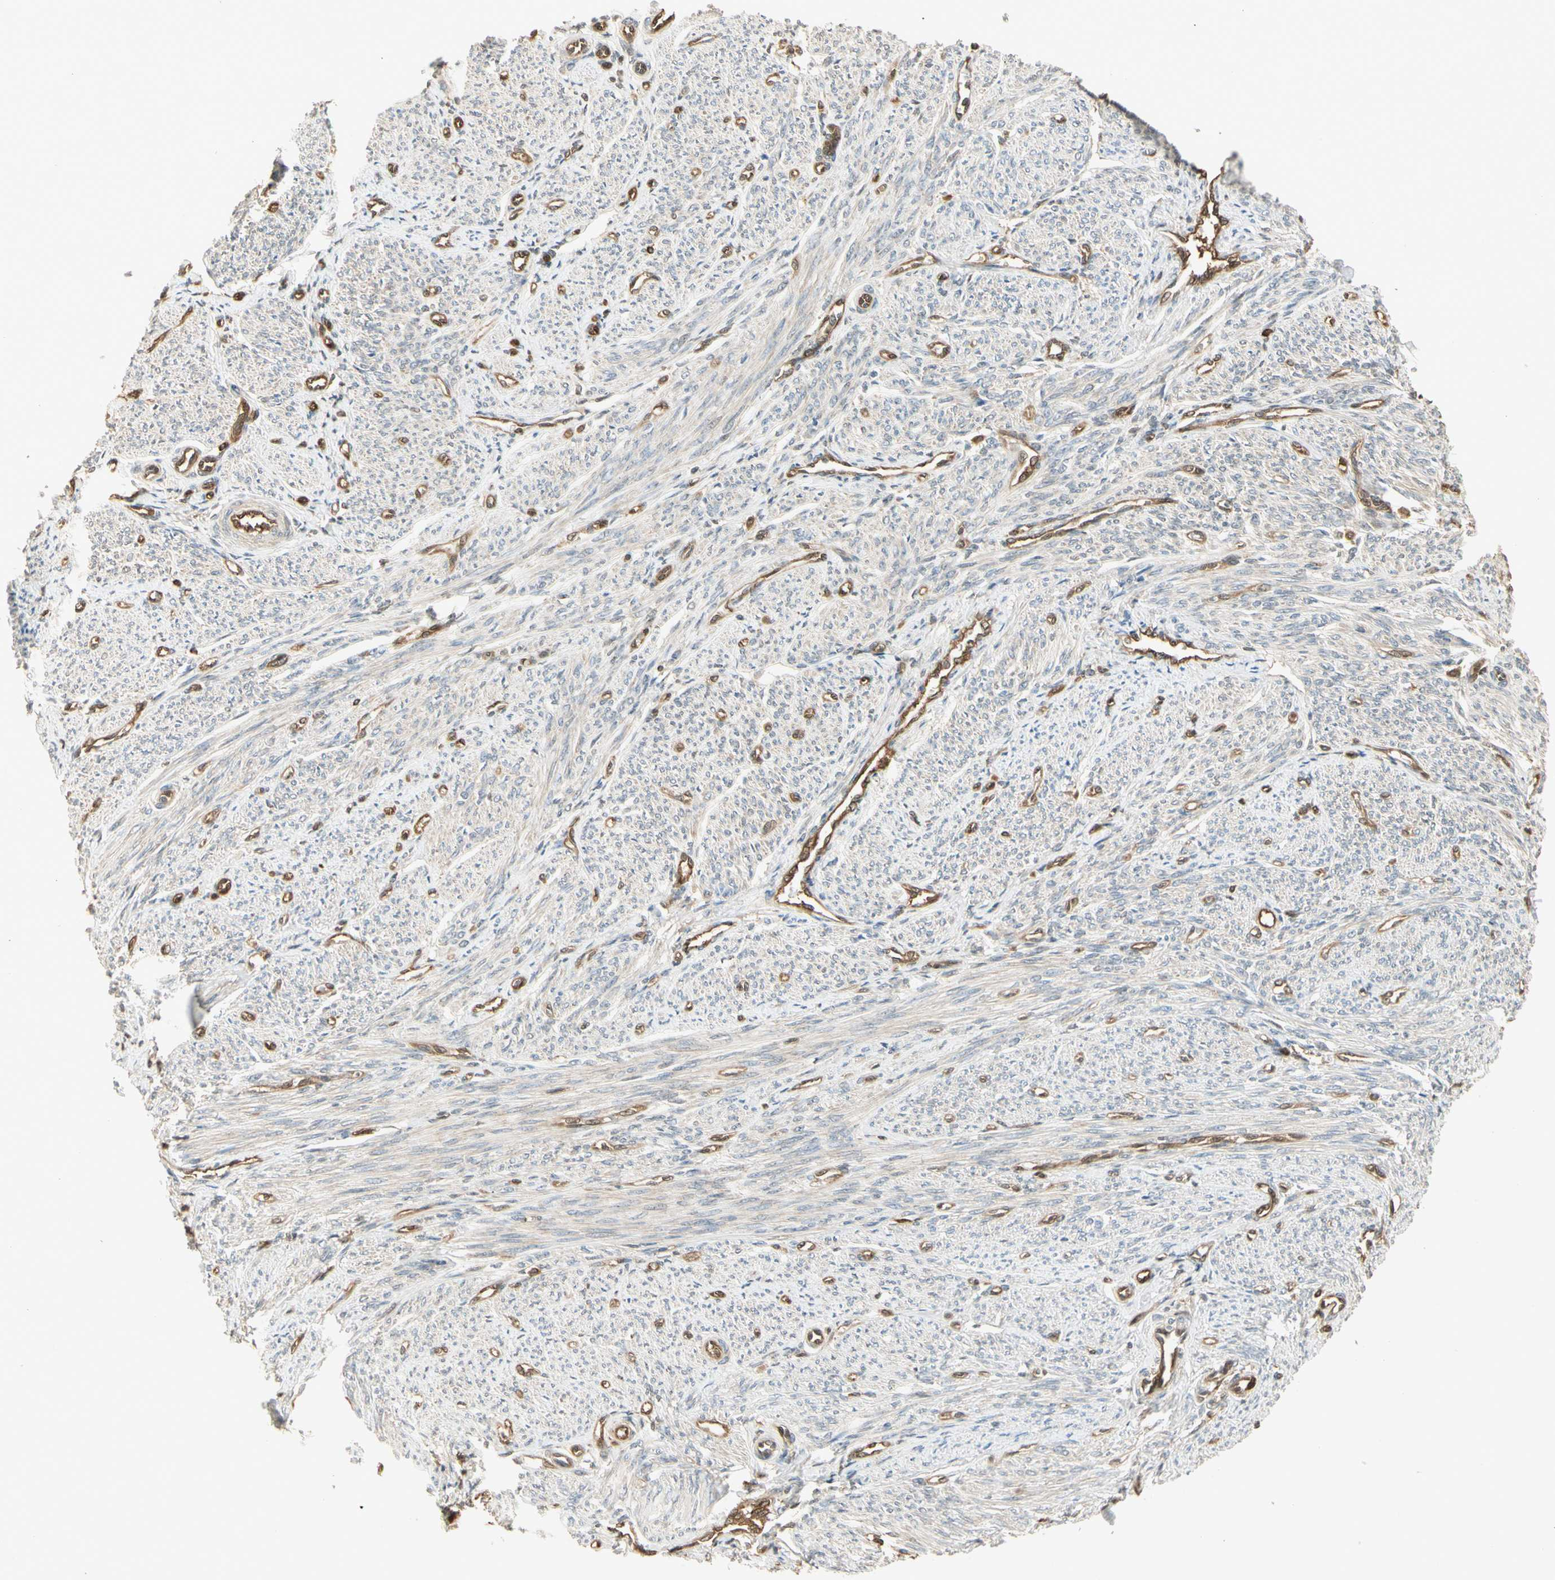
{"staining": {"intensity": "weak", "quantity": "25%-75%", "location": "cytoplasmic/membranous"}, "tissue": "smooth muscle", "cell_type": "Smooth muscle cells", "image_type": "normal", "snomed": [{"axis": "morphology", "description": "Normal tissue, NOS"}, {"axis": "topography", "description": "Smooth muscle"}], "caption": "Immunohistochemical staining of normal smooth muscle demonstrates low levels of weak cytoplasmic/membranous positivity in about 25%-75% of smooth muscle cells.", "gene": "SERPINB6", "patient": {"sex": "female", "age": 65}}